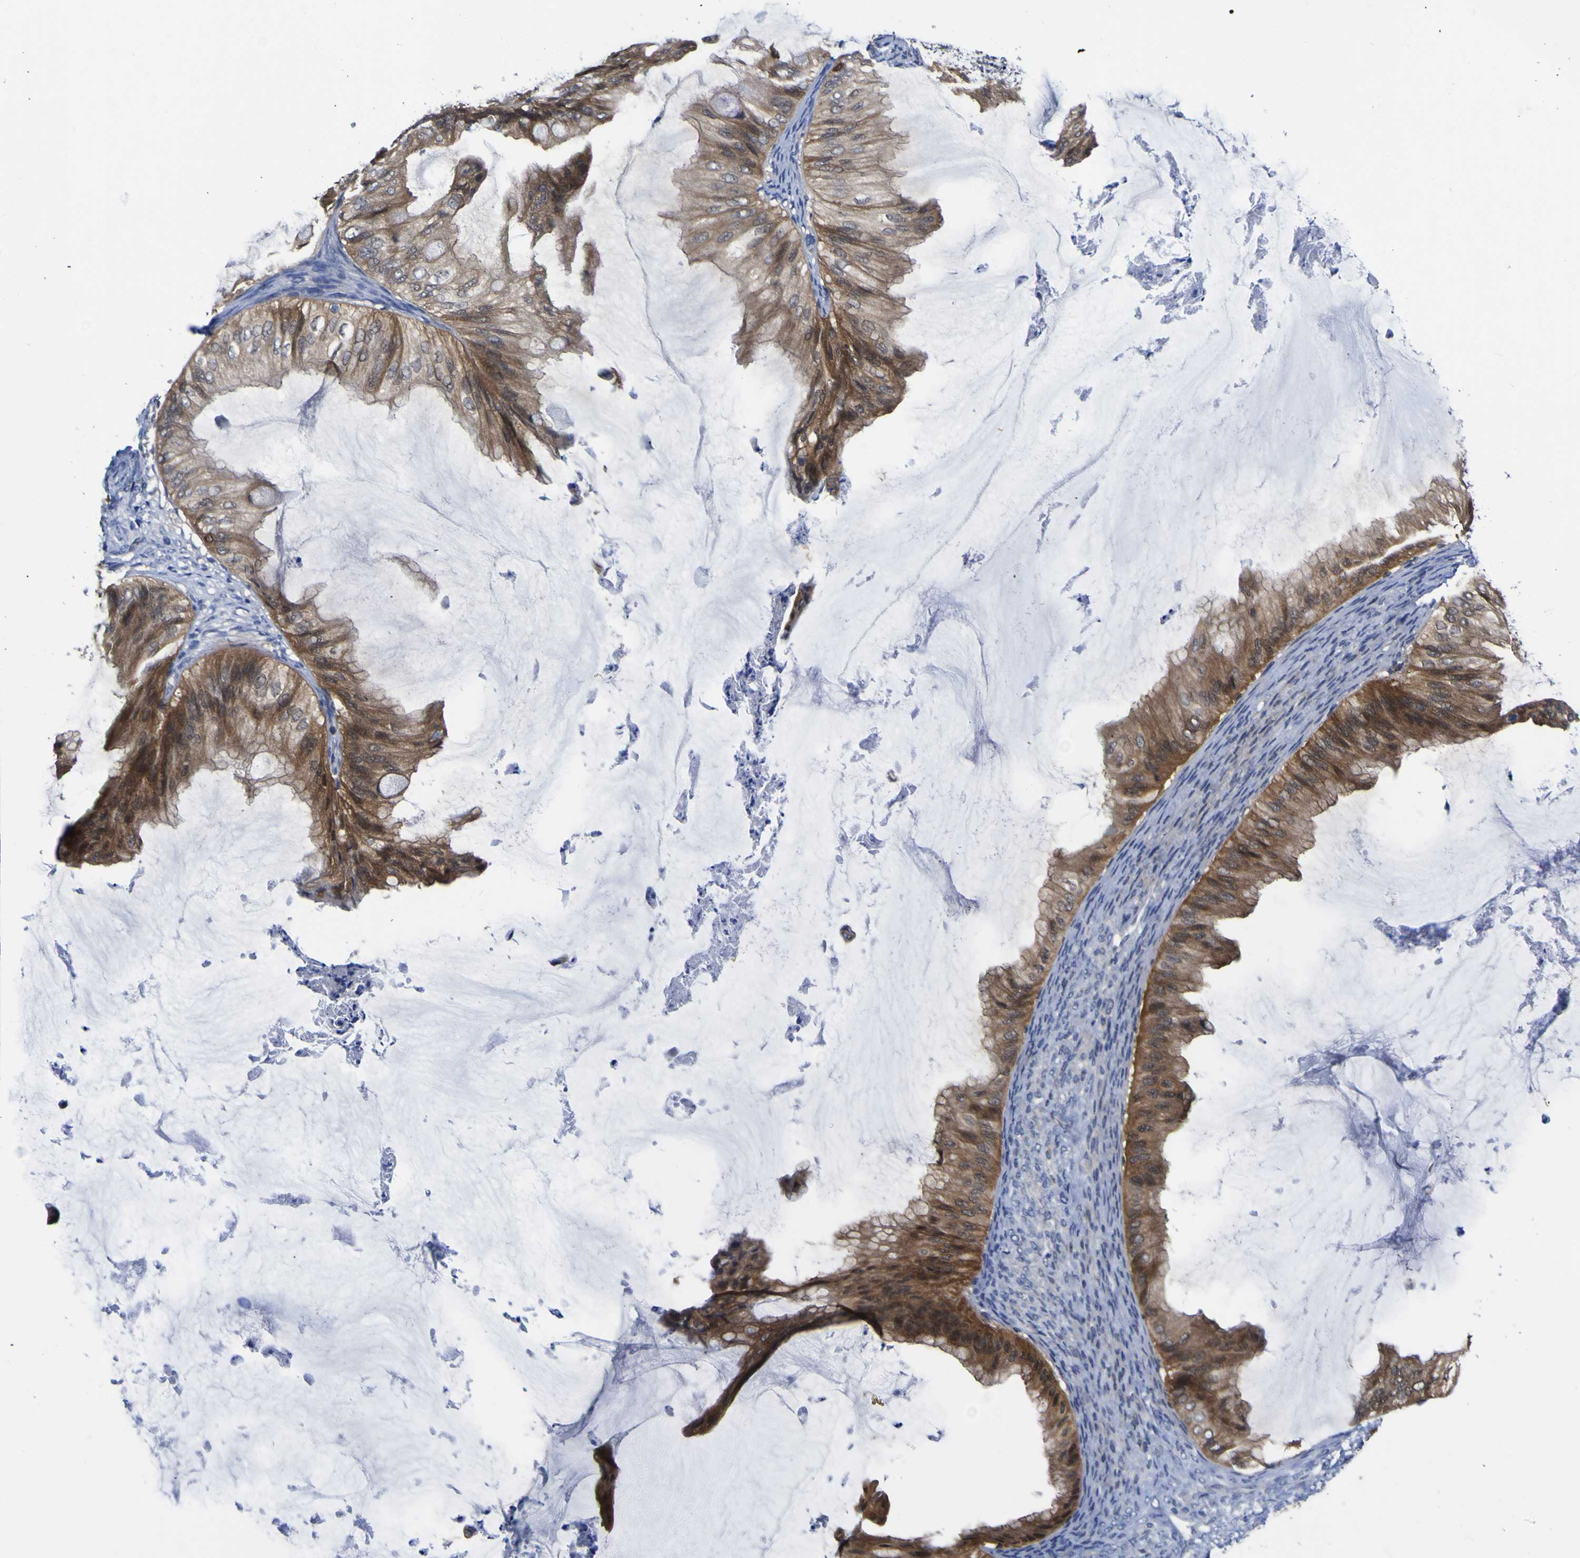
{"staining": {"intensity": "strong", "quantity": ">75%", "location": "cytoplasmic/membranous"}, "tissue": "ovarian cancer", "cell_type": "Tumor cells", "image_type": "cancer", "snomed": [{"axis": "morphology", "description": "Cystadenocarcinoma, mucinous, NOS"}, {"axis": "topography", "description": "Ovary"}], "caption": "A high amount of strong cytoplasmic/membranous expression is identified in approximately >75% of tumor cells in ovarian cancer (mucinous cystadenocarcinoma) tissue.", "gene": "CASP6", "patient": {"sex": "female", "age": 61}}